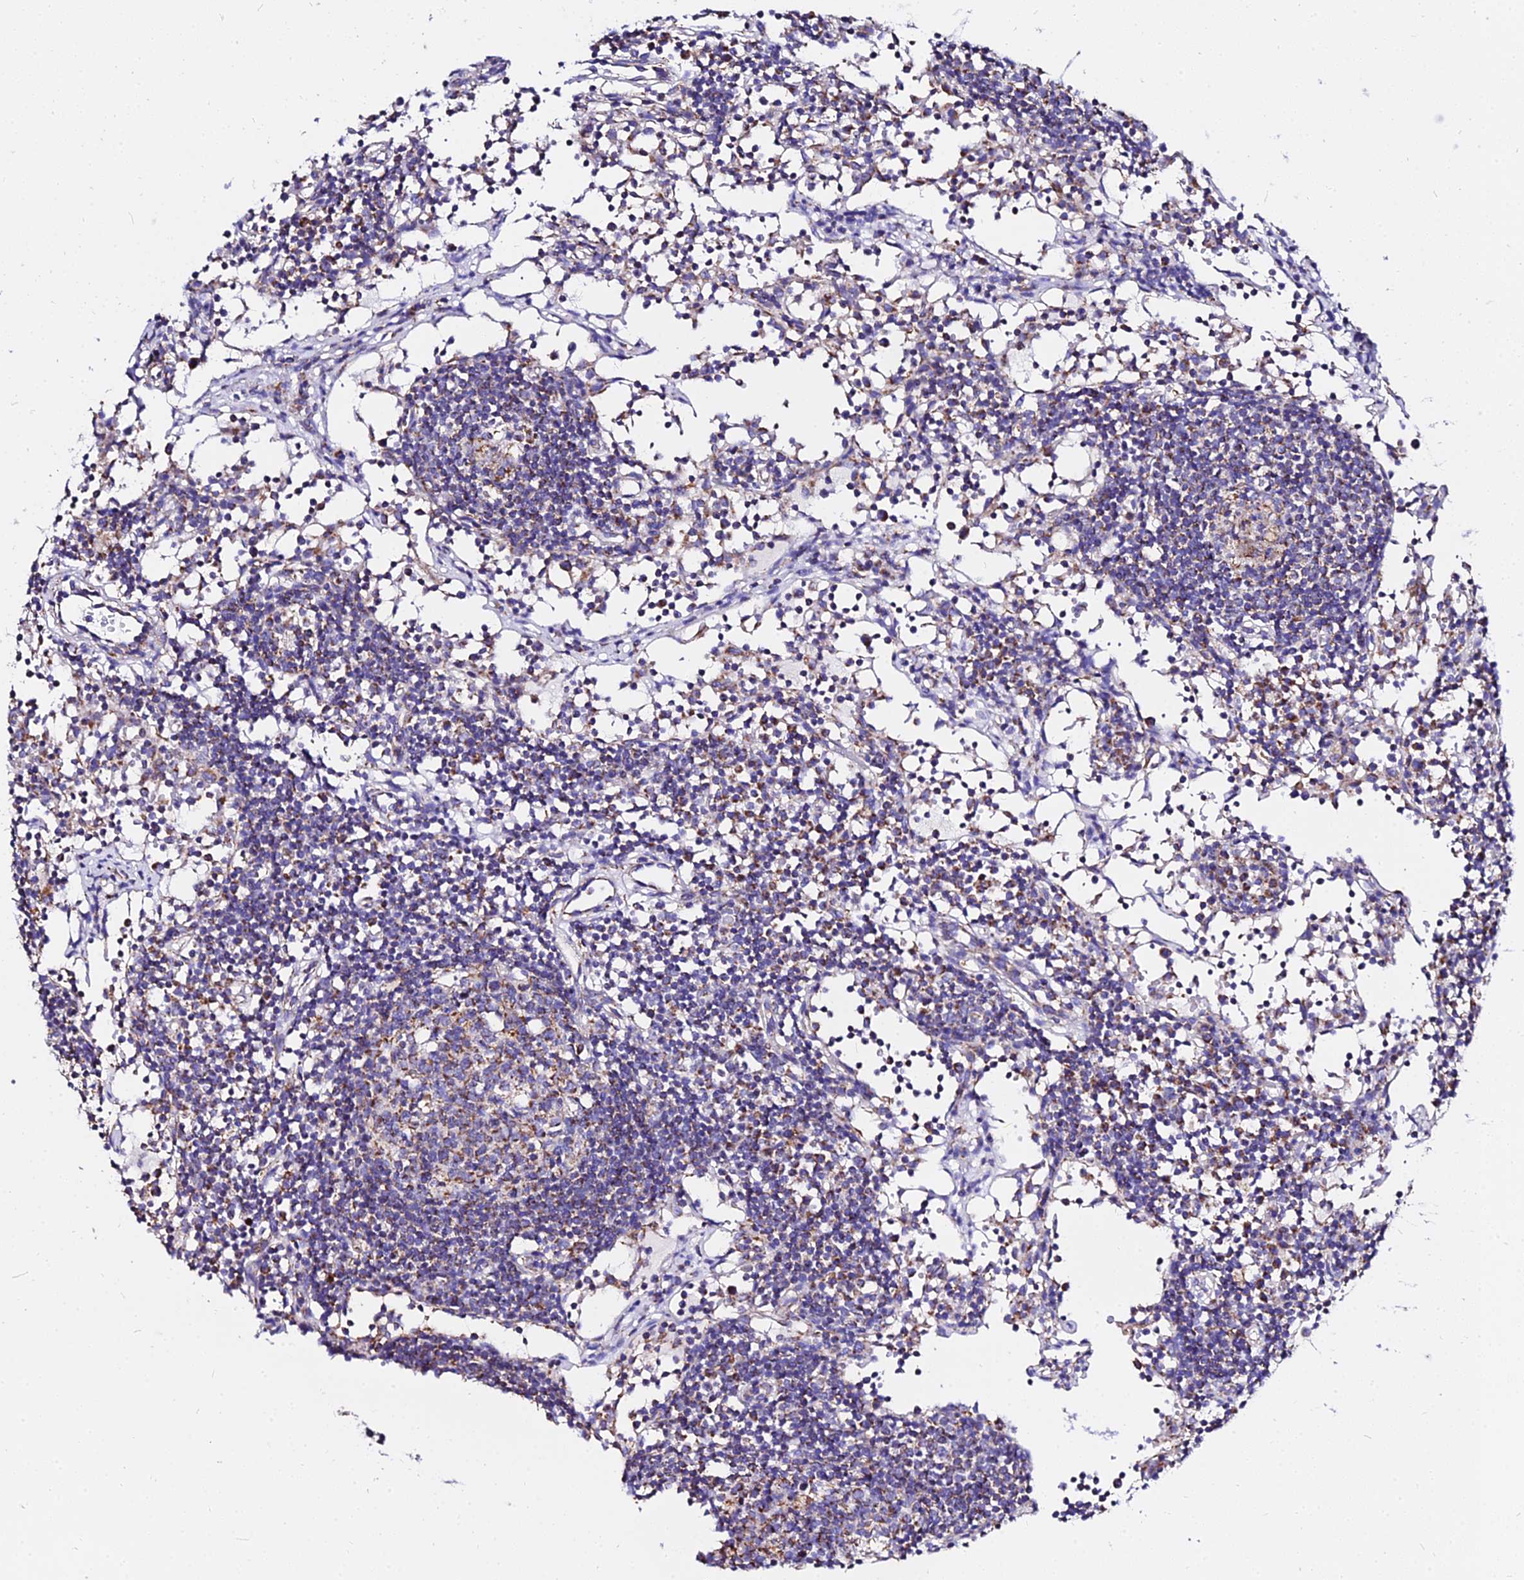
{"staining": {"intensity": "moderate", "quantity": ">75%", "location": "cytoplasmic/membranous"}, "tissue": "lymph node", "cell_type": "Germinal center cells", "image_type": "normal", "snomed": [{"axis": "morphology", "description": "Normal tissue, NOS"}, {"axis": "topography", "description": "Lymph node"}], "caption": "Immunohistochemical staining of normal human lymph node exhibits >75% levels of moderate cytoplasmic/membranous protein staining in approximately >75% of germinal center cells.", "gene": "ZNF573", "patient": {"sex": "female", "age": 55}}